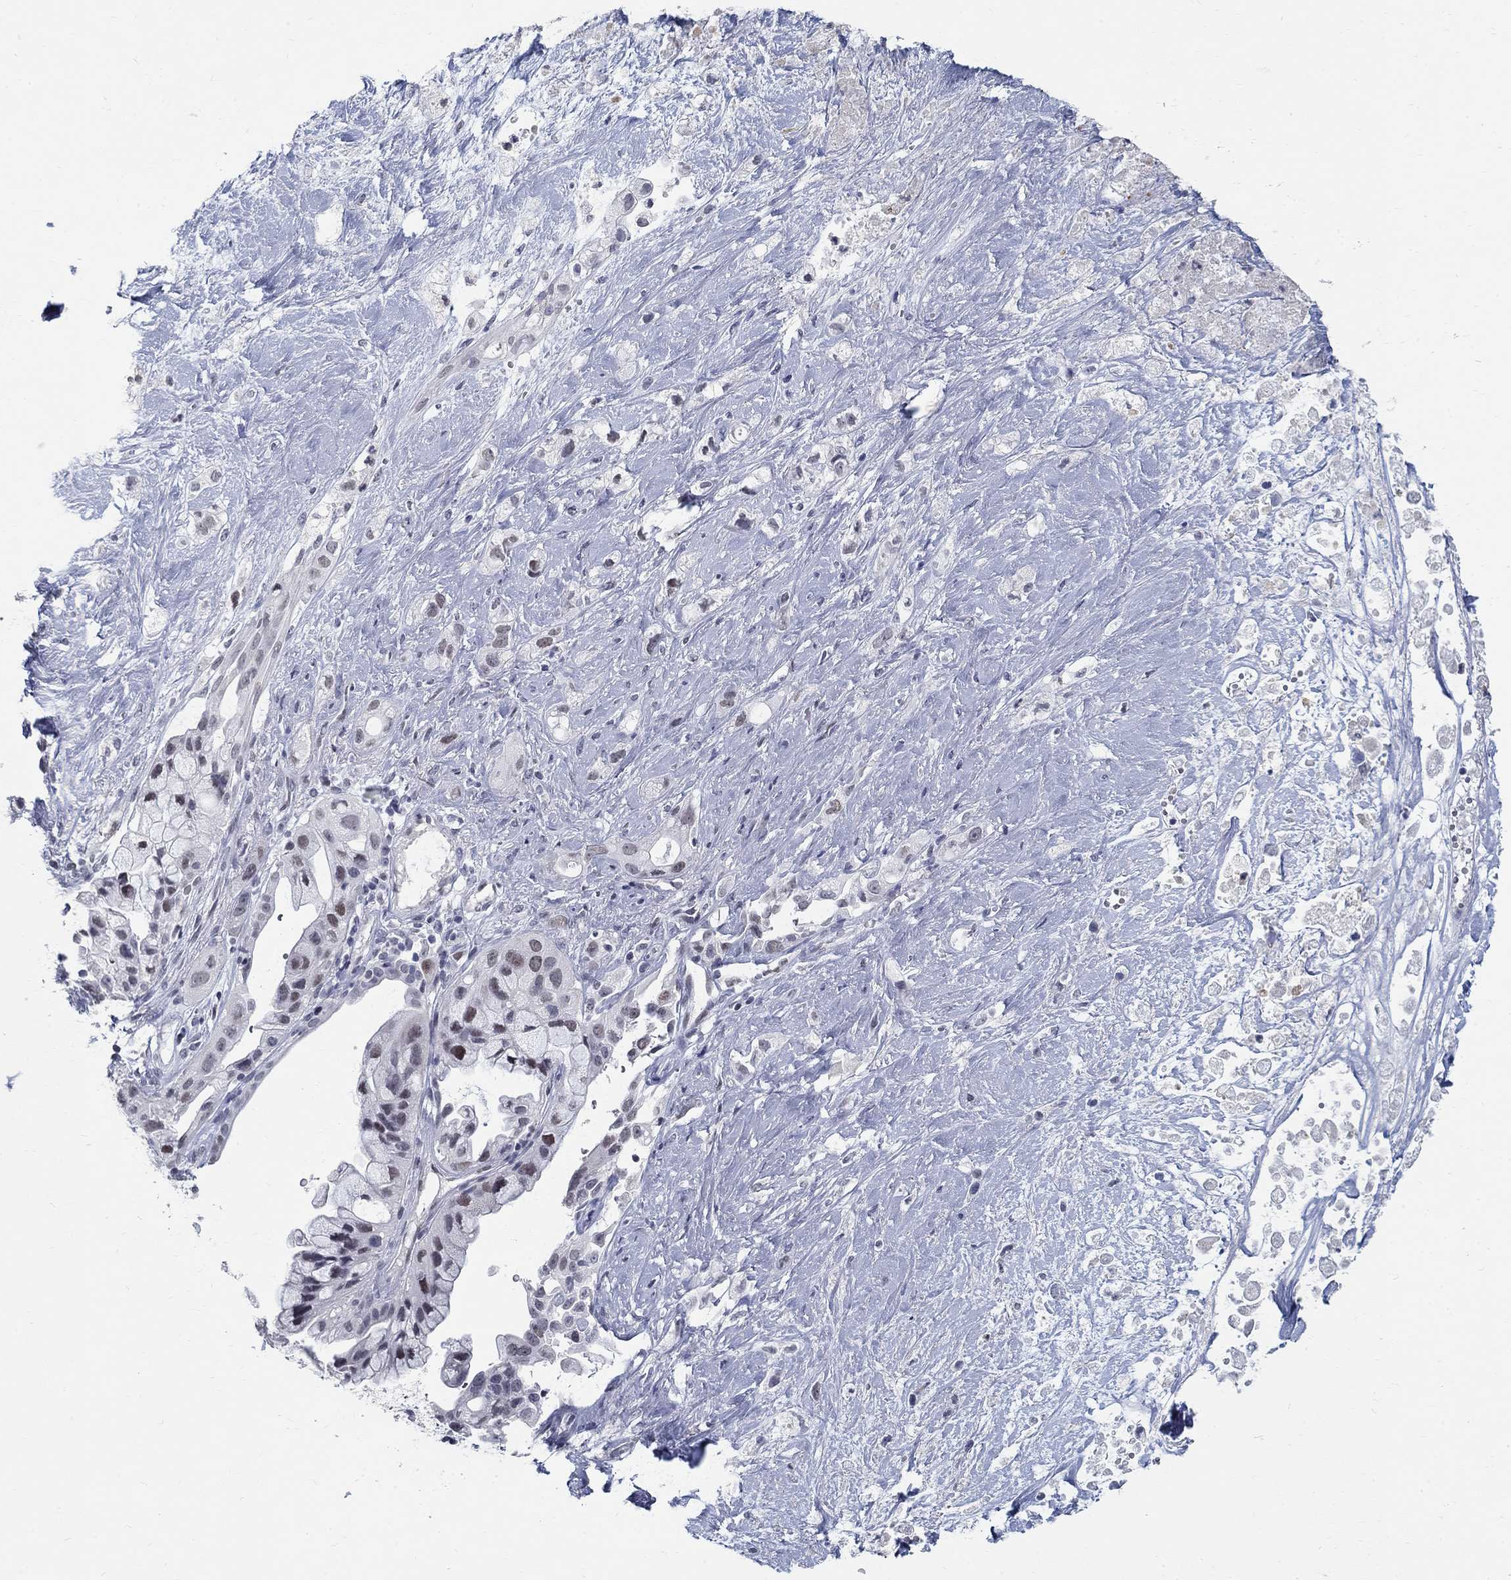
{"staining": {"intensity": "weak", "quantity": "<25%", "location": "nuclear"}, "tissue": "pancreatic cancer", "cell_type": "Tumor cells", "image_type": "cancer", "snomed": [{"axis": "morphology", "description": "Adenocarcinoma, NOS"}, {"axis": "topography", "description": "Pancreas"}], "caption": "Human pancreatic adenocarcinoma stained for a protein using immunohistochemistry (IHC) reveals no staining in tumor cells.", "gene": "BHLHE22", "patient": {"sex": "male", "age": 44}}